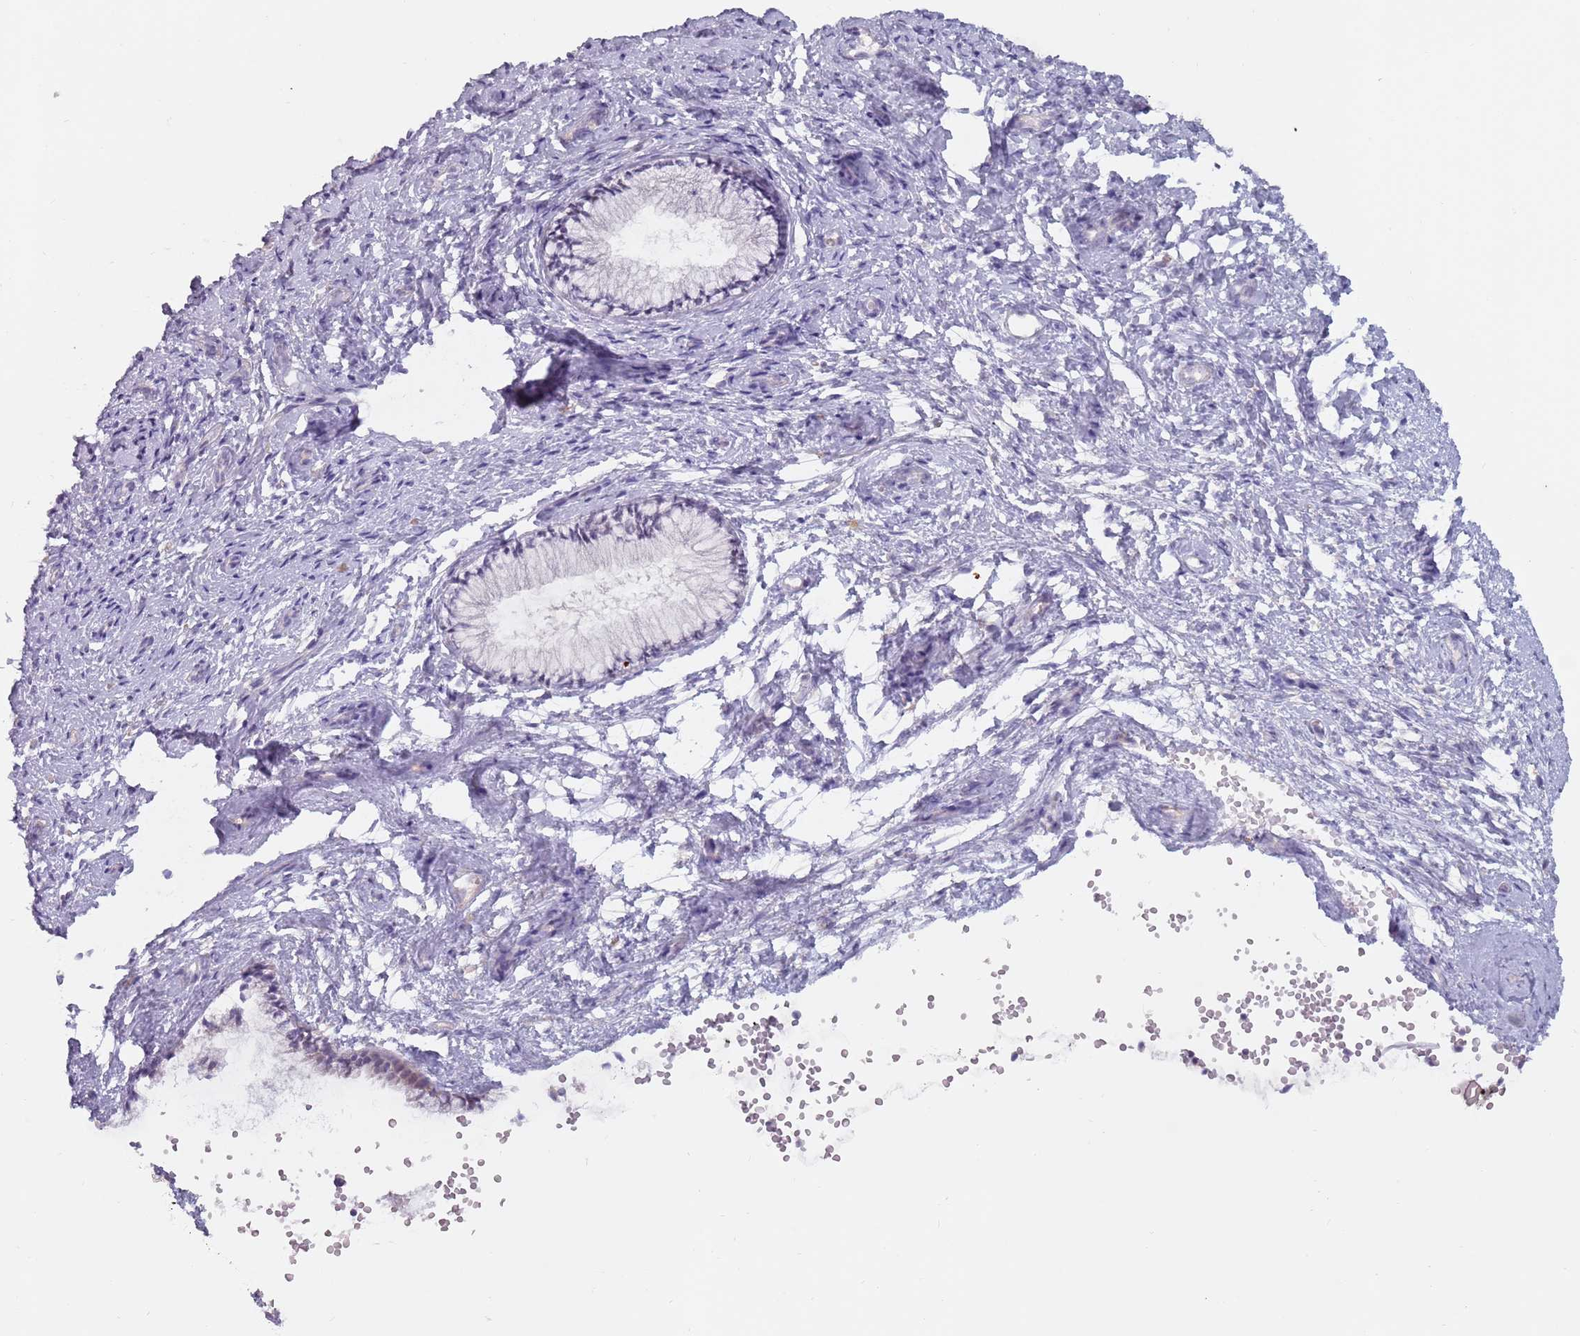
{"staining": {"intensity": "moderate", "quantity": "<25%", "location": "cytoplasmic/membranous"}, "tissue": "cervix", "cell_type": "Glandular cells", "image_type": "normal", "snomed": [{"axis": "morphology", "description": "Normal tissue, NOS"}, {"axis": "topography", "description": "Cervix"}], "caption": "Cervix stained for a protein (brown) exhibits moderate cytoplasmic/membranous positive staining in approximately <25% of glandular cells.", "gene": "DXO", "patient": {"sex": "female", "age": 57}}